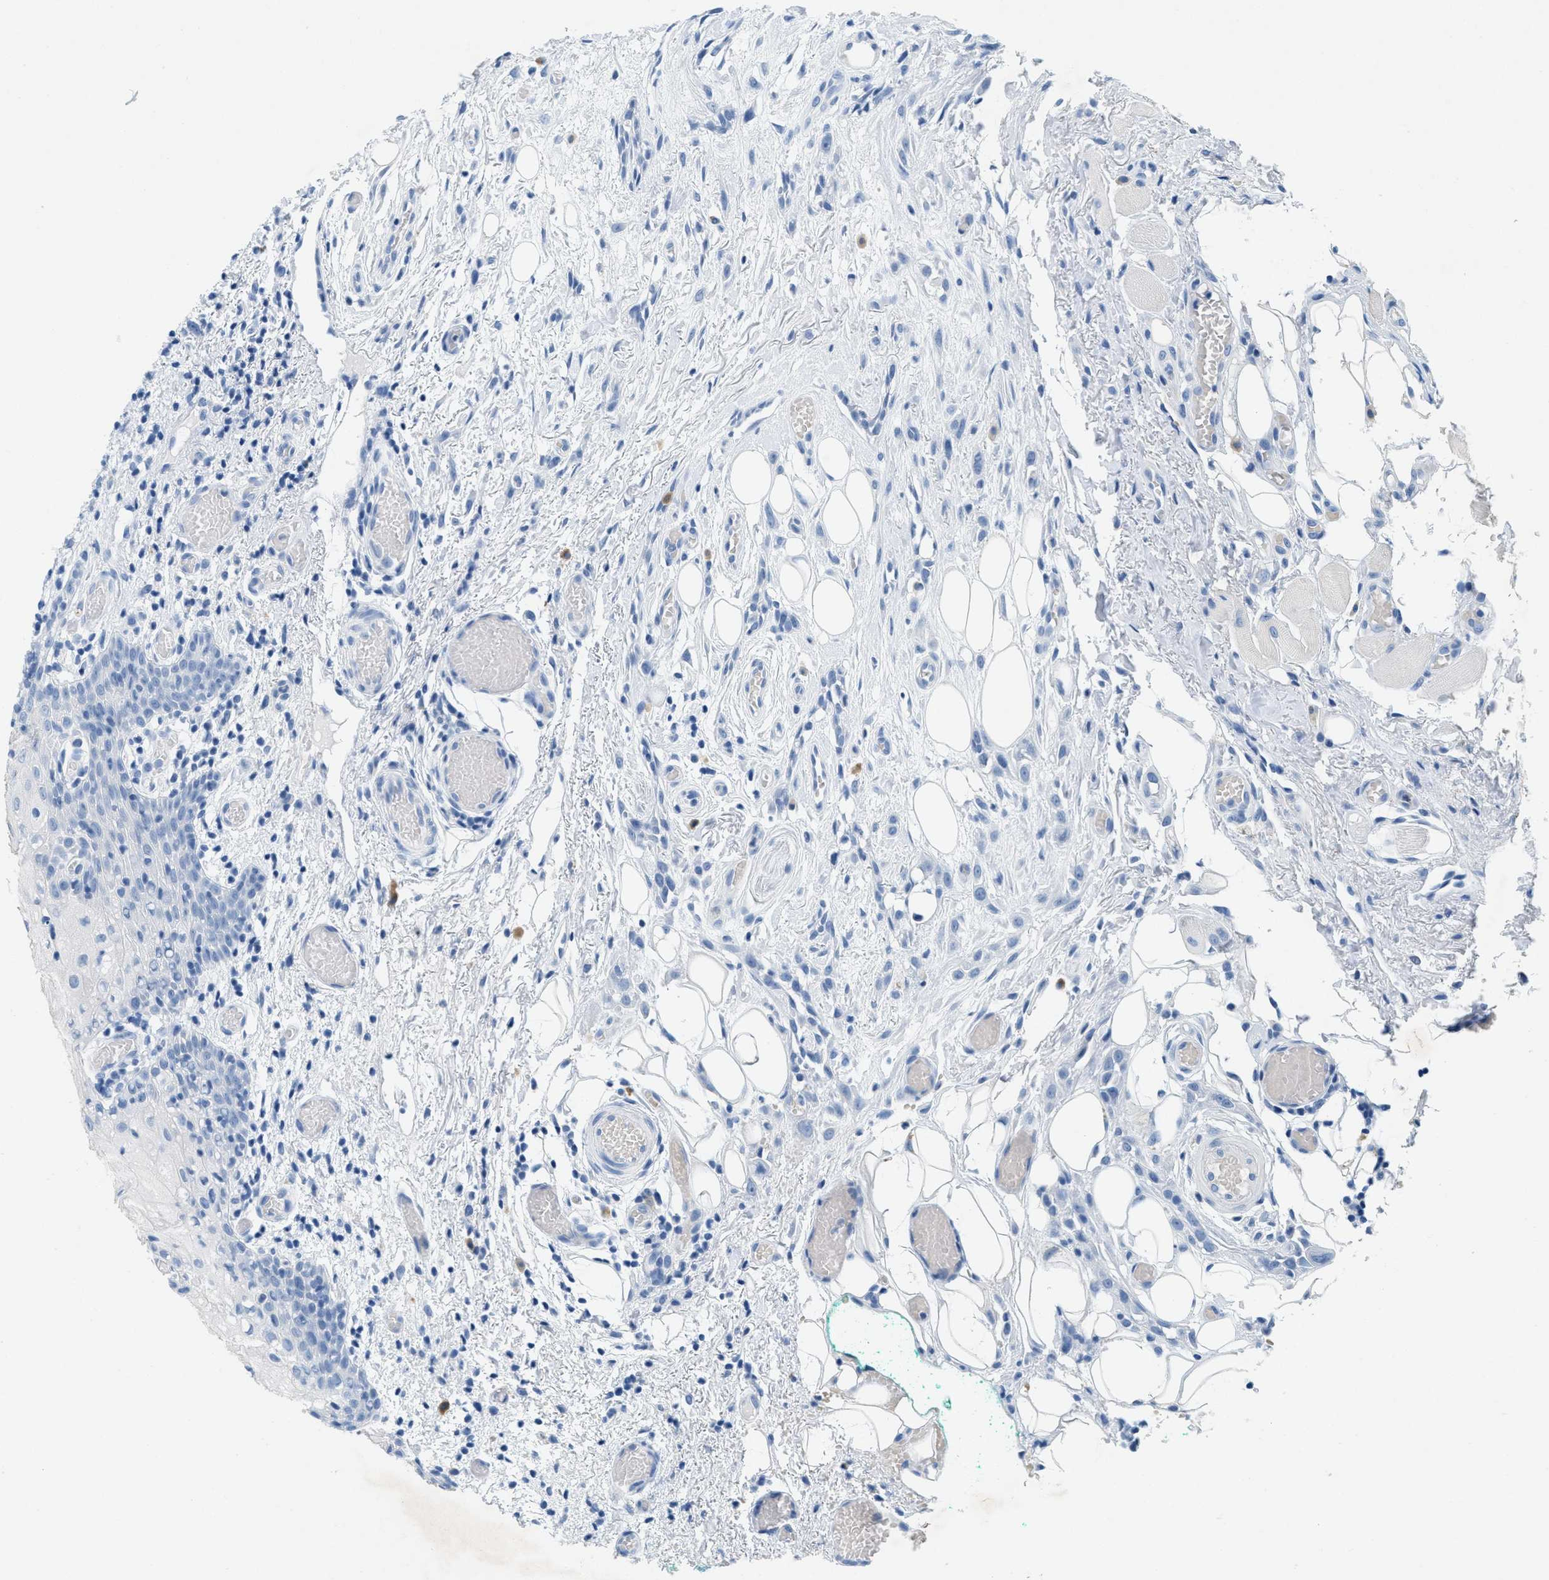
{"staining": {"intensity": "negative", "quantity": "none", "location": "none"}, "tissue": "oral mucosa", "cell_type": "Squamous epithelial cells", "image_type": "normal", "snomed": [{"axis": "morphology", "description": "Normal tissue, NOS"}, {"axis": "morphology", "description": "Squamous cell carcinoma, NOS"}, {"axis": "topography", "description": "Oral tissue"}, {"axis": "topography", "description": "Salivary gland"}, {"axis": "topography", "description": "Head-Neck"}], "caption": "The photomicrograph displays no staining of squamous epithelial cells in benign oral mucosa. The staining is performed using DAB brown chromogen with nuclei counter-stained in using hematoxylin.", "gene": "GPM6A", "patient": {"sex": "female", "age": 62}}